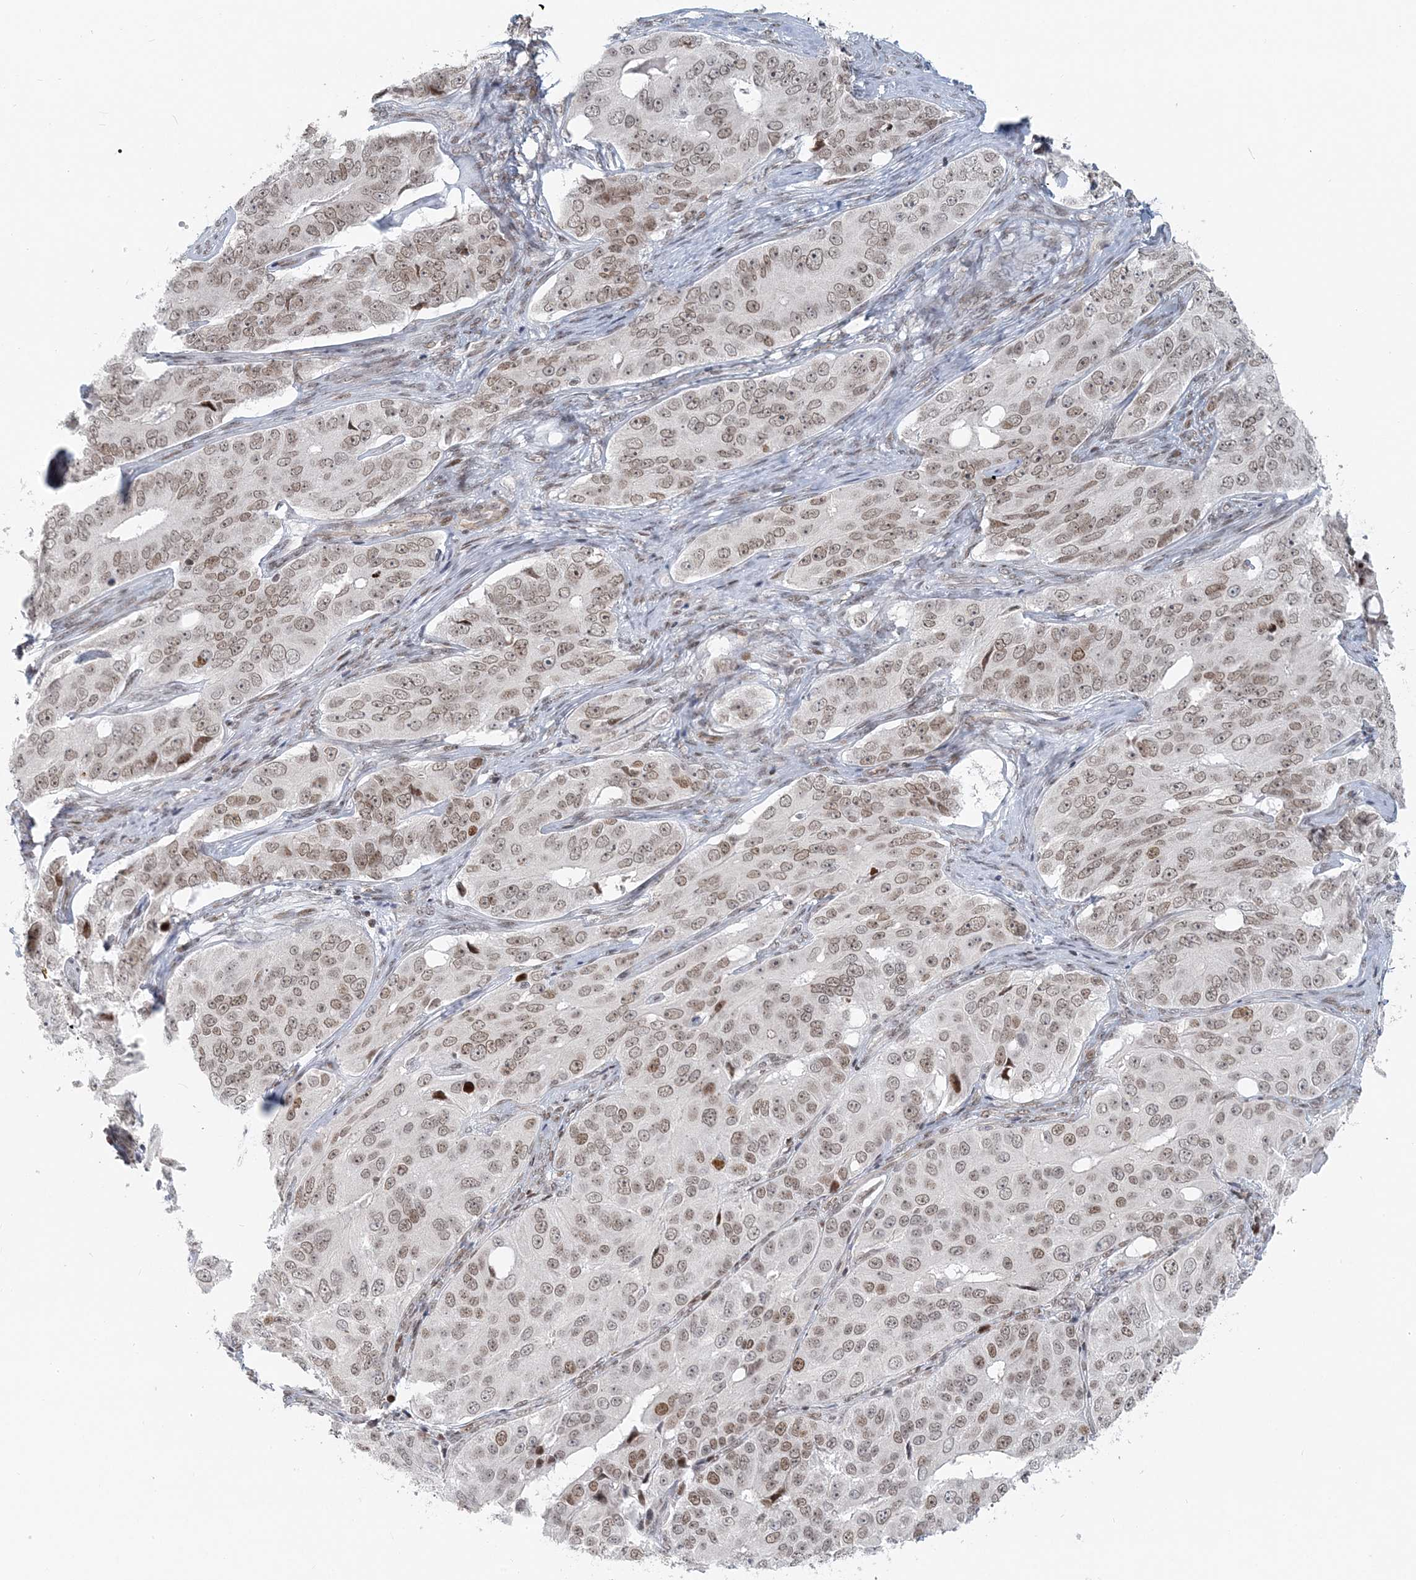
{"staining": {"intensity": "moderate", "quantity": ">75%", "location": "nuclear"}, "tissue": "ovarian cancer", "cell_type": "Tumor cells", "image_type": "cancer", "snomed": [{"axis": "morphology", "description": "Carcinoma, endometroid"}, {"axis": "topography", "description": "Ovary"}], "caption": "An immunohistochemistry (IHC) image of neoplastic tissue is shown. Protein staining in brown highlights moderate nuclear positivity in ovarian cancer (endometroid carcinoma) within tumor cells.", "gene": "BAZ1B", "patient": {"sex": "female", "age": 51}}